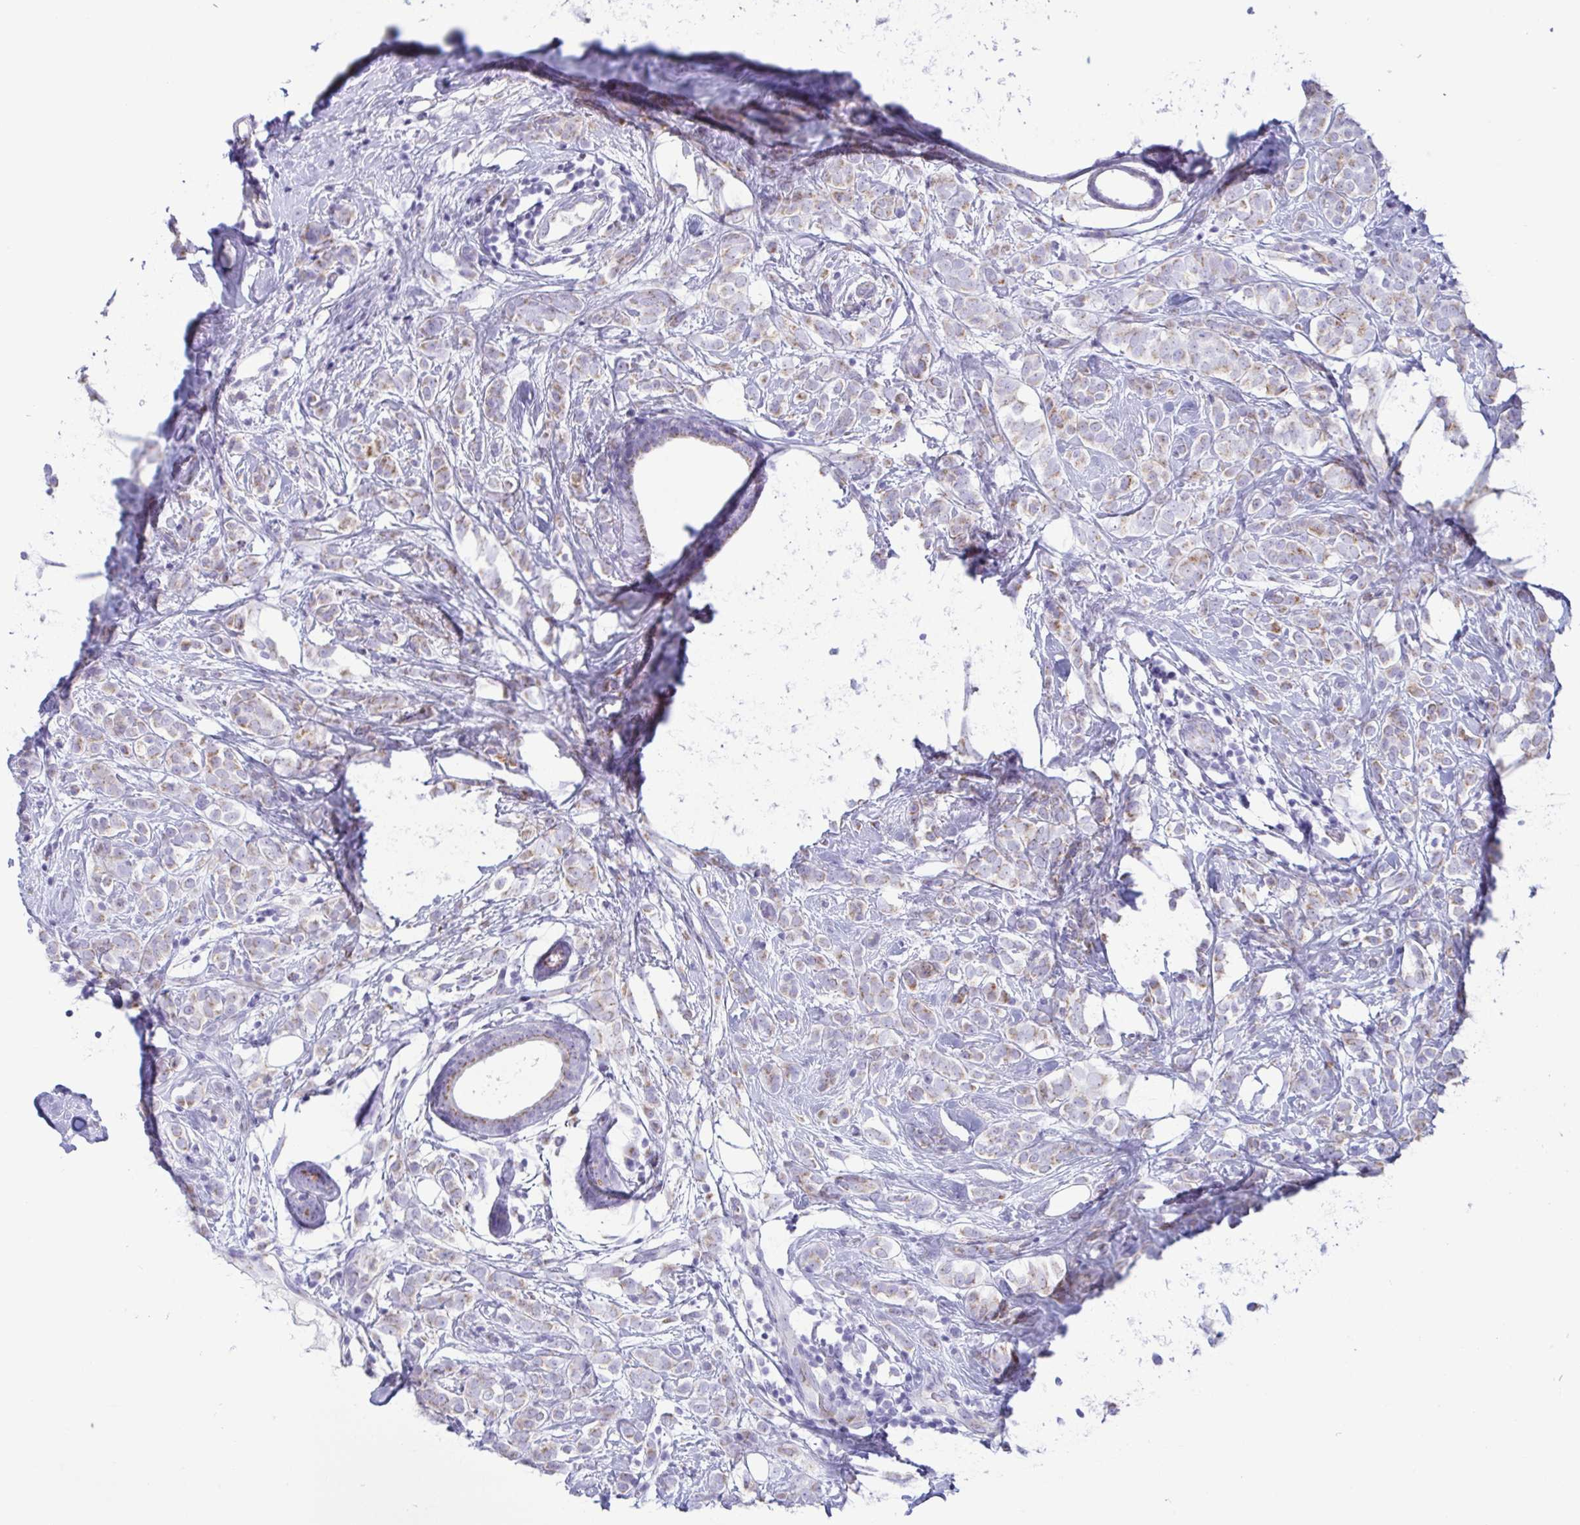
{"staining": {"intensity": "weak", "quantity": "25%-75%", "location": "cytoplasmic/membranous"}, "tissue": "breast cancer", "cell_type": "Tumor cells", "image_type": "cancer", "snomed": [{"axis": "morphology", "description": "Lobular carcinoma"}, {"axis": "topography", "description": "Breast"}], "caption": "Breast cancer (lobular carcinoma) stained for a protein displays weak cytoplasmic/membranous positivity in tumor cells.", "gene": "AZU1", "patient": {"sex": "female", "age": 49}}